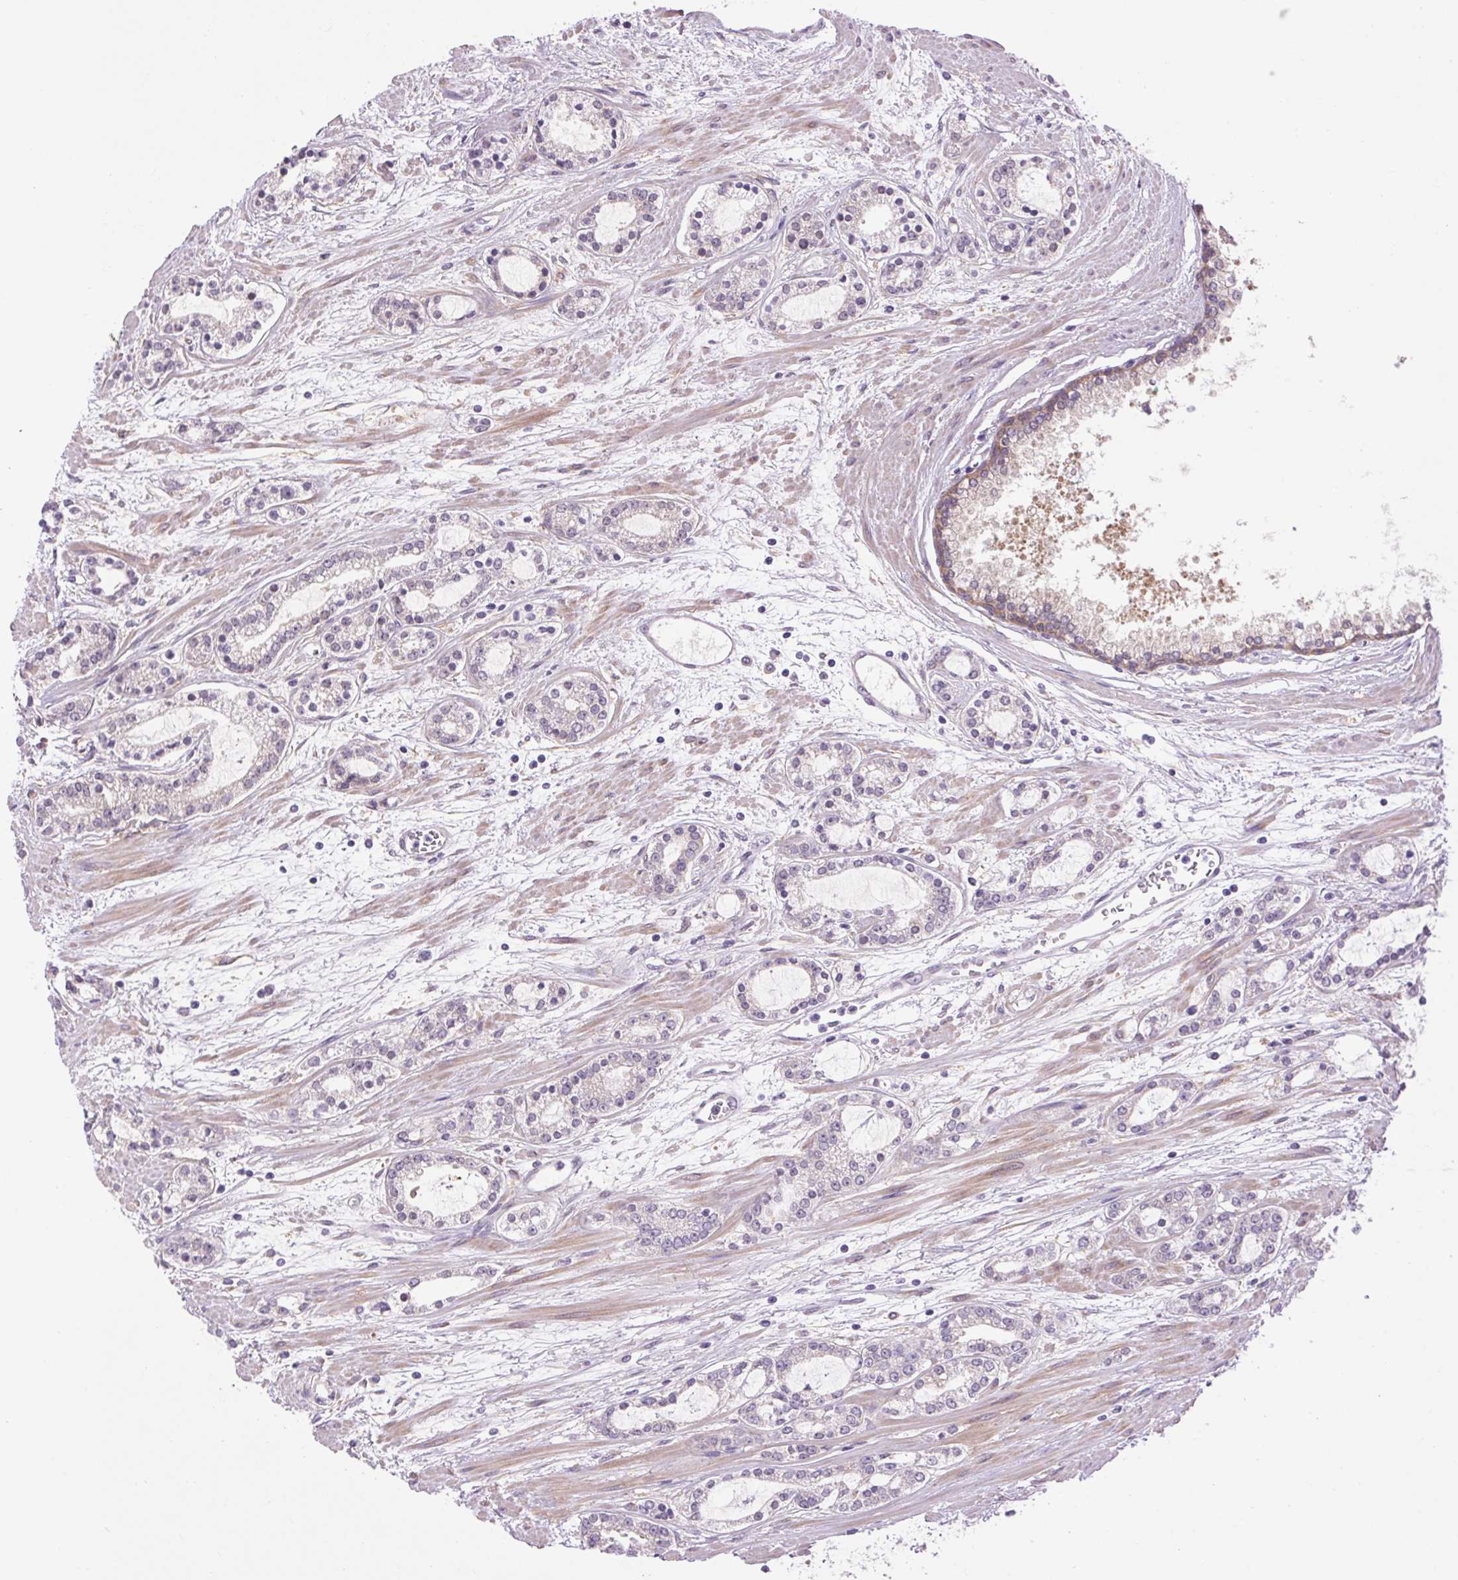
{"staining": {"intensity": "negative", "quantity": "none", "location": "none"}, "tissue": "prostate cancer", "cell_type": "Tumor cells", "image_type": "cancer", "snomed": [{"axis": "morphology", "description": "Adenocarcinoma, Medium grade"}, {"axis": "topography", "description": "Prostate"}], "caption": "The immunohistochemistry (IHC) photomicrograph has no significant staining in tumor cells of prostate medium-grade adenocarcinoma tissue. (IHC, brightfield microscopy, high magnification).", "gene": "SOWAHC", "patient": {"sex": "male", "age": 57}}